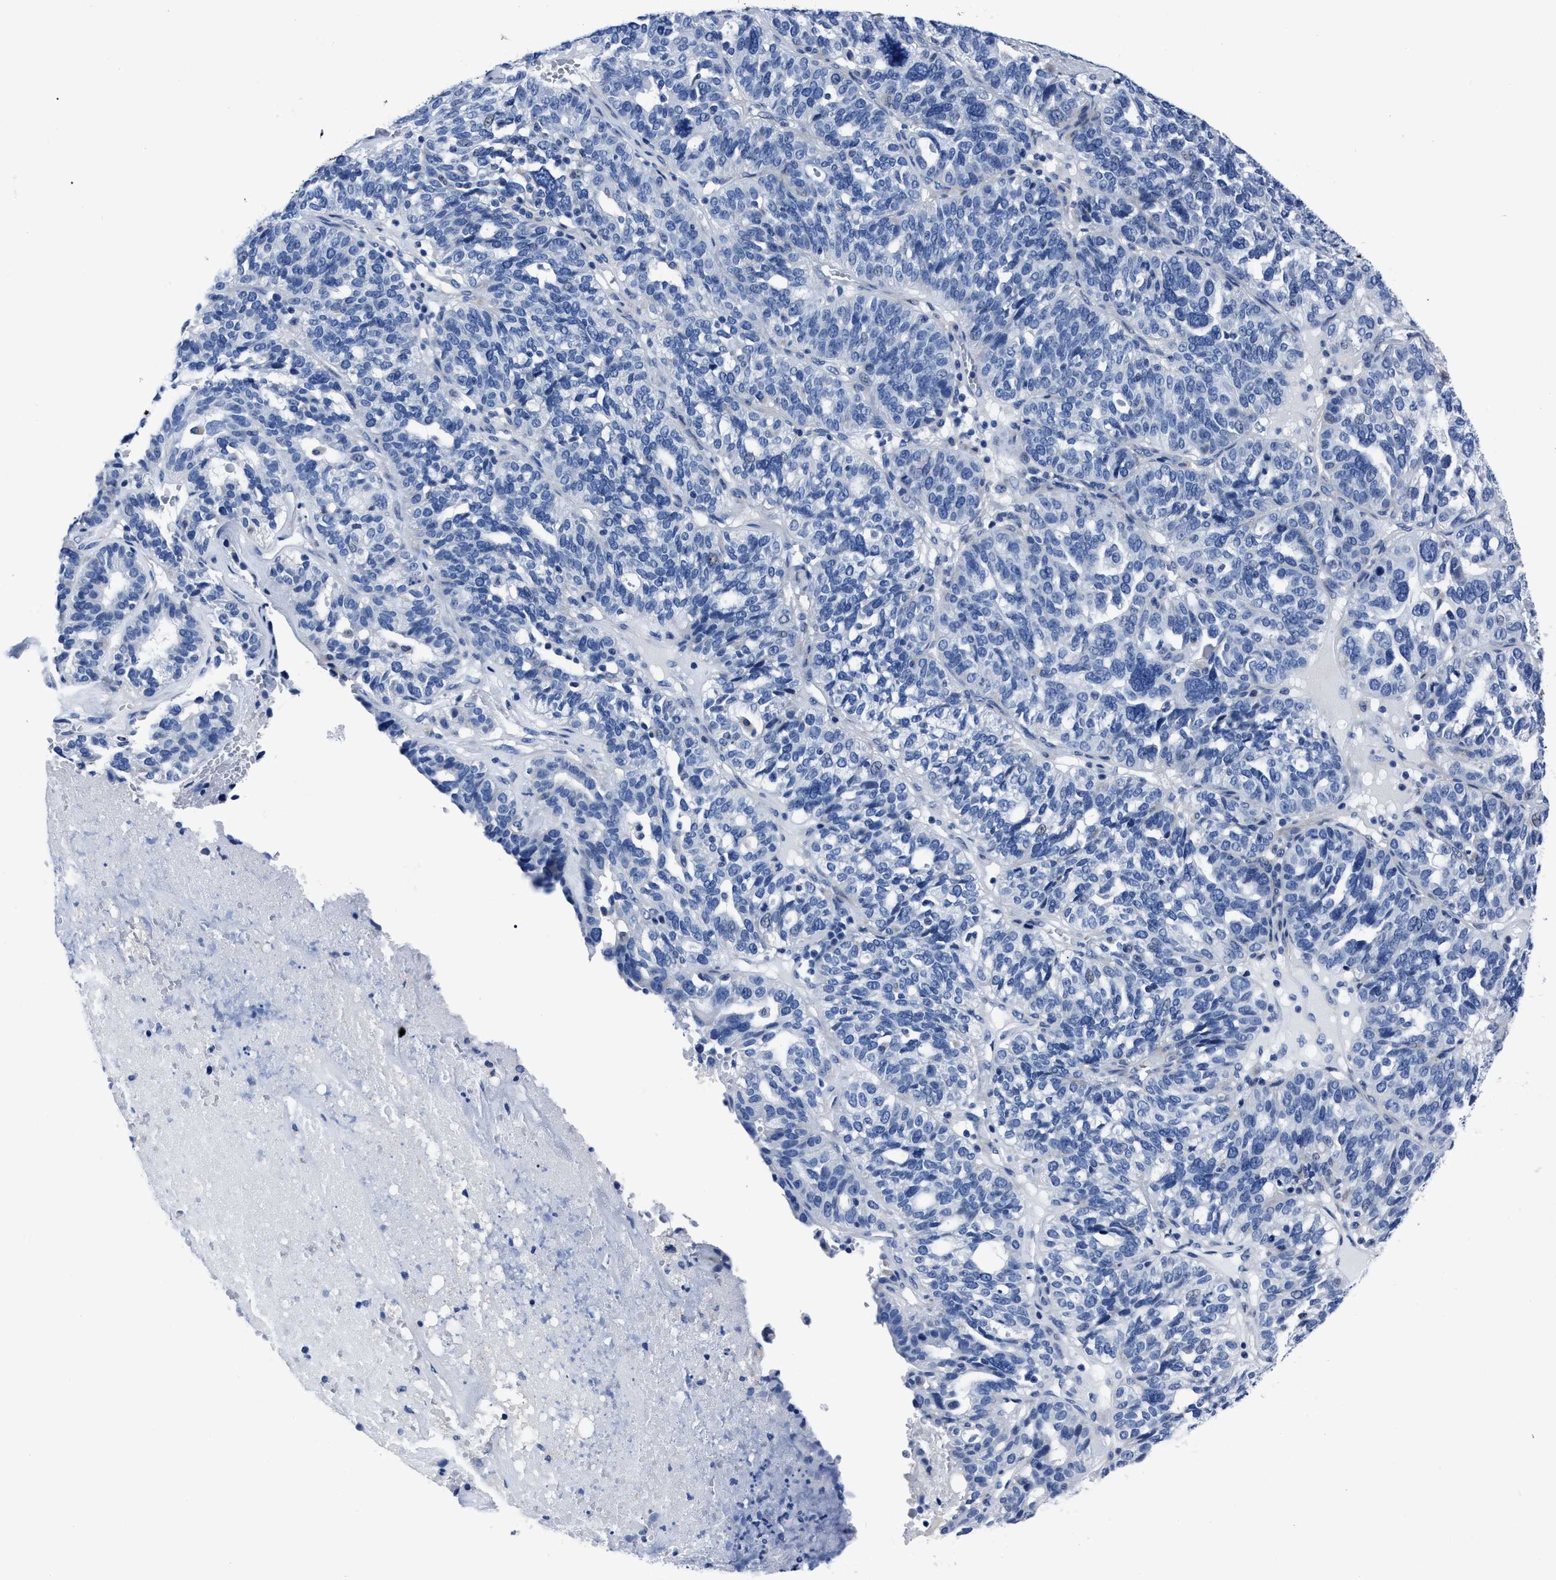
{"staining": {"intensity": "negative", "quantity": "none", "location": "none"}, "tissue": "ovarian cancer", "cell_type": "Tumor cells", "image_type": "cancer", "snomed": [{"axis": "morphology", "description": "Cystadenocarcinoma, serous, NOS"}, {"axis": "topography", "description": "Ovary"}], "caption": "Serous cystadenocarcinoma (ovarian) was stained to show a protein in brown. There is no significant expression in tumor cells.", "gene": "MOV10L1", "patient": {"sex": "female", "age": 59}}